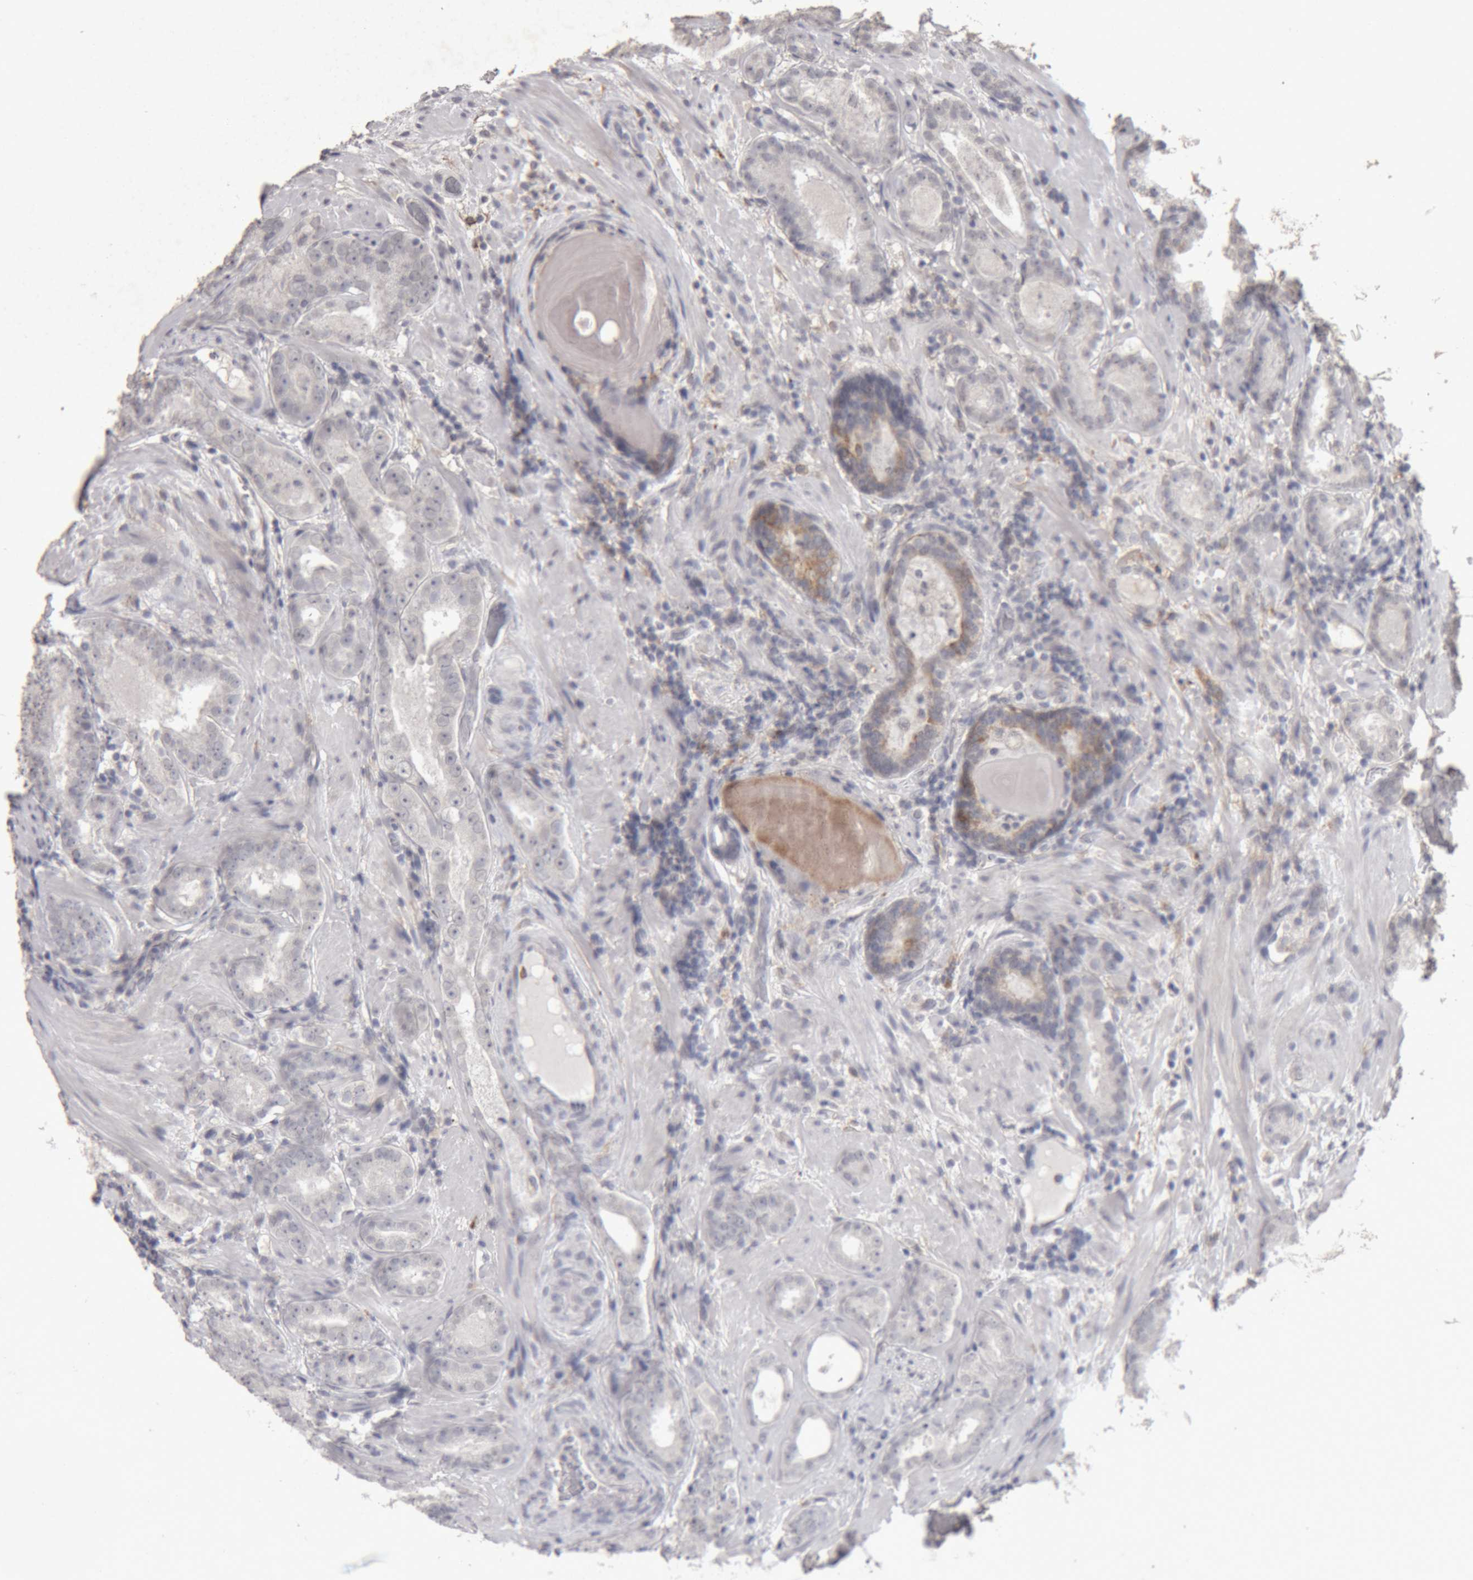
{"staining": {"intensity": "negative", "quantity": "none", "location": "none"}, "tissue": "prostate cancer", "cell_type": "Tumor cells", "image_type": "cancer", "snomed": [{"axis": "morphology", "description": "Adenocarcinoma, Low grade"}, {"axis": "topography", "description": "Prostate"}], "caption": "Tumor cells show no significant staining in prostate cancer.", "gene": "MEP1A", "patient": {"sex": "male", "age": 69}}